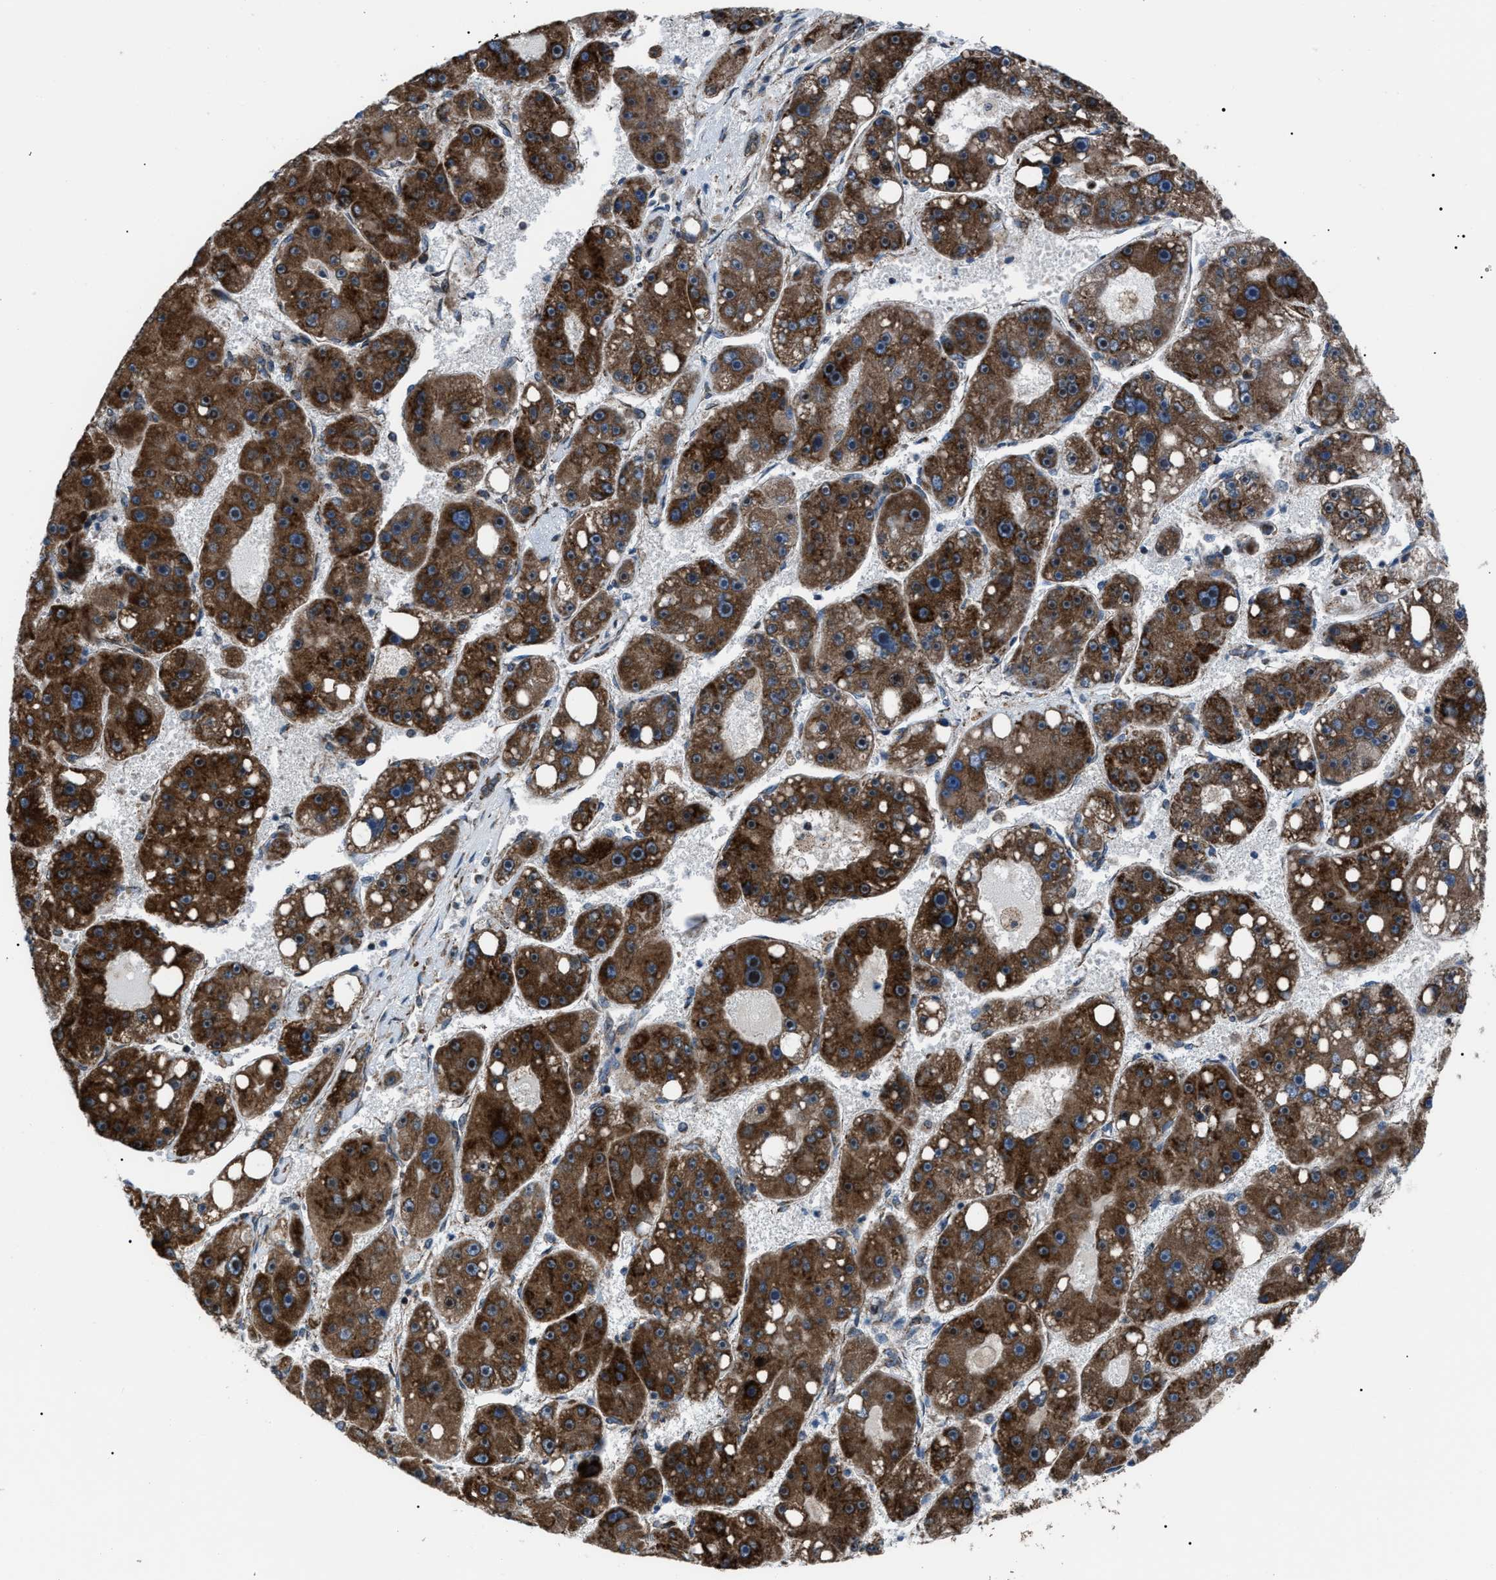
{"staining": {"intensity": "strong", "quantity": ">75%", "location": "cytoplasmic/membranous"}, "tissue": "liver cancer", "cell_type": "Tumor cells", "image_type": "cancer", "snomed": [{"axis": "morphology", "description": "Carcinoma, Hepatocellular, NOS"}, {"axis": "topography", "description": "Liver"}], "caption": "Liver cancer (hepatocellular carcinoma) stained with a protein marker reveals strong staining in tumor cells.", "gene": "AGO2", "patient": {"sex": "female", "age": 61}}